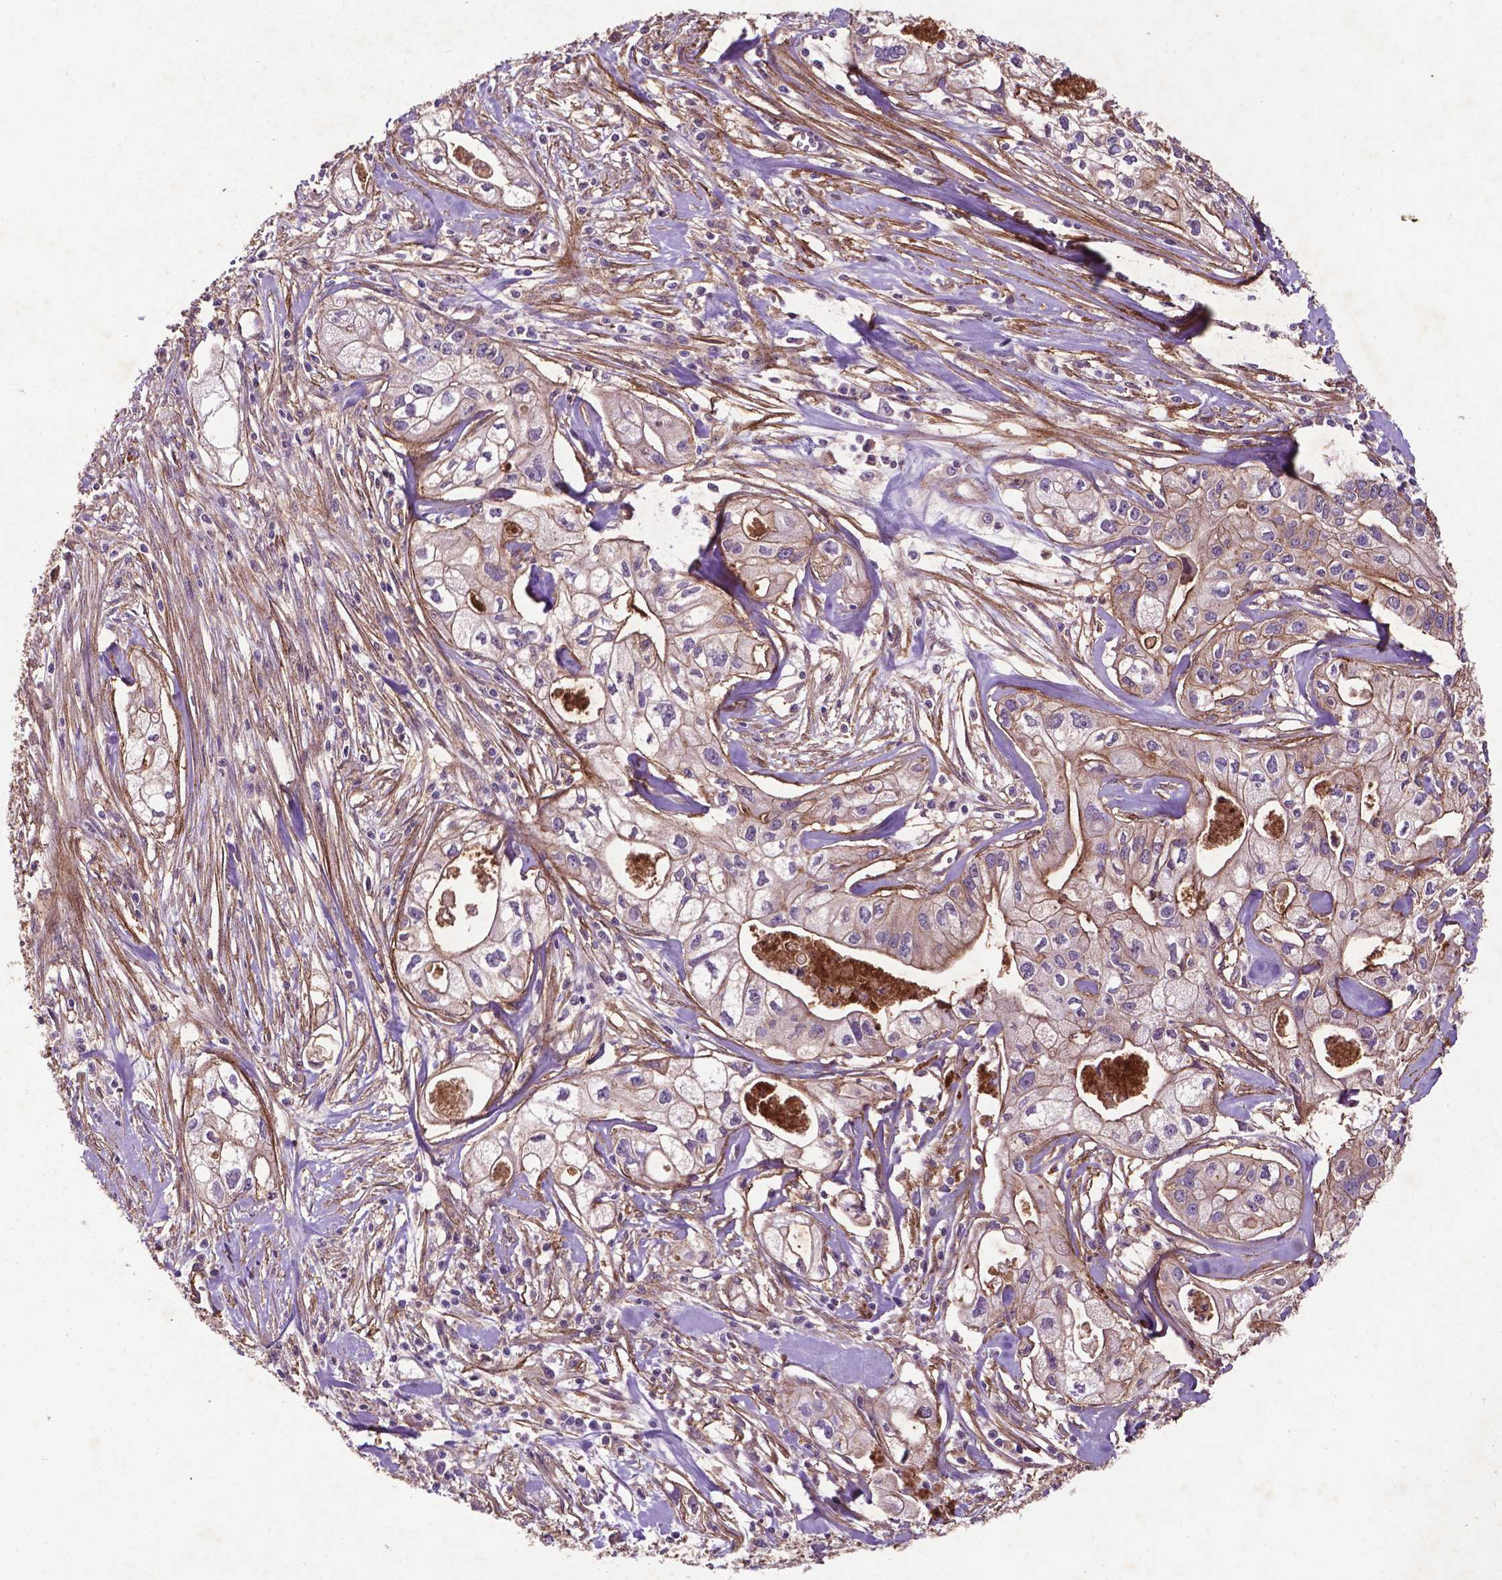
{"staining": {"intensity": "weak", "quantity": "25%-75%", "location": "cytoplasmic/membranous"}, "tissue": "pancreatic cancer", "cell_type": "Tumor cells", "image_type": "cancer", "snomed": [{"axis": "morphology", "description": "Adenocarcinoma, NOS"}, {"axis": "topography", "description": "Pancreas"}], "caption": "This is a histology image of immunohistochemistry (IHC) staining of pancreatic adenocarcinoma, which shows weak positivity in the cytoplasmic/membranous of tumor cells.", "gene": "RRAS", "patient": {"sex": "male", "age": 70}}